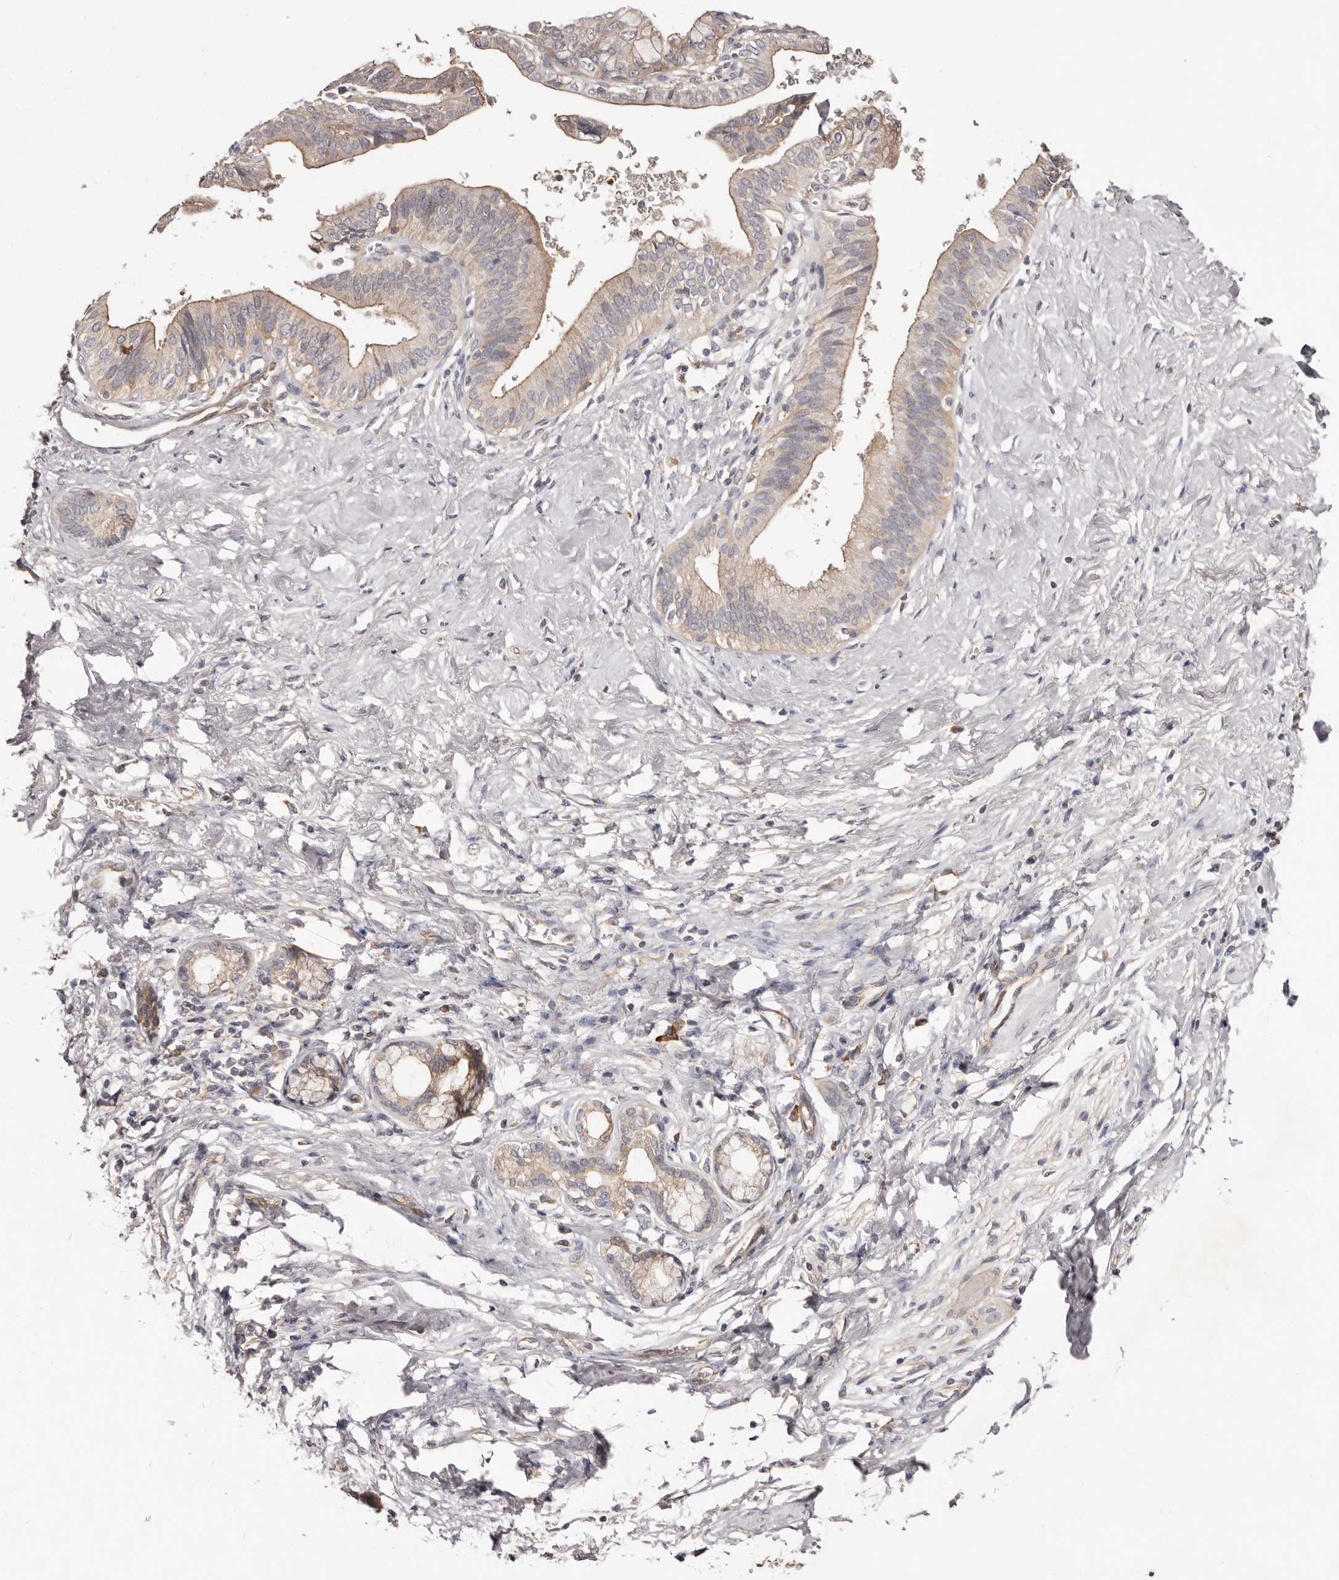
{"staining": {"intensity": "weak", "quantity": ">75%", "location": "cytoplasmic/membranous"}, "tissue": "pancreatic cancer", "cell_type": "Tumor cells", "image_type": "cancer", "snomed": [{"axis": "morphology", "description": "Adenocarcinoma, NOS"}, {"axis": "topography", "description": "Pancreas"}], "caption": "Tumor cells display weak cytoplasmic/membranous staining in about >75% of cells in pancreatic cancer (adenocarcinoma).", "gene": "LTV1", "patient": {"sex": "female", "age": 72}}